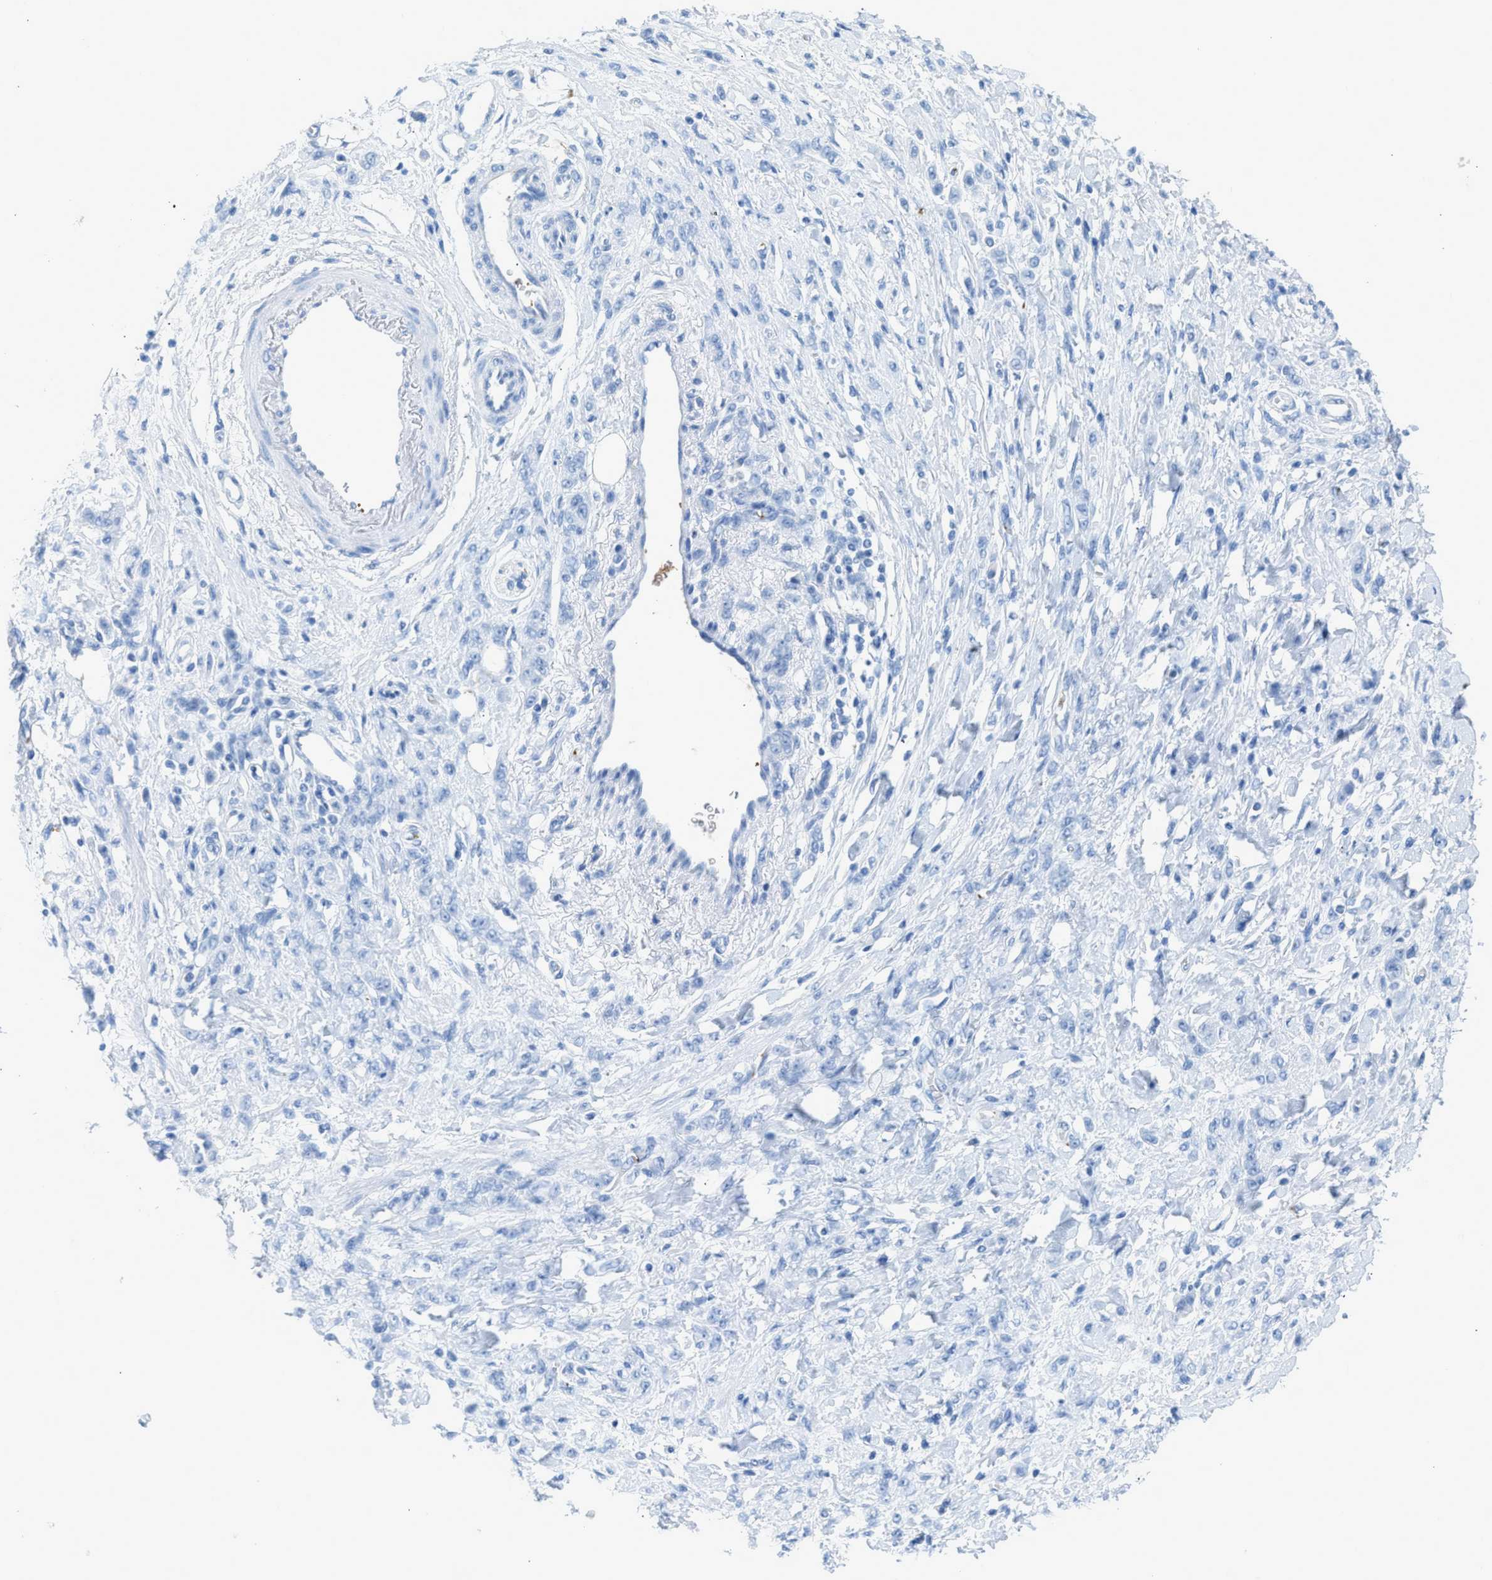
{"staining": {"intensity": "negative", "quantity": "none", "location": "none"}, "tissue": "stomach cancer", "cell_type": "Tumor cells", "image_type": "cancer", "snomed": [{"axis": "morphology", "description": "Normal tissue, NOS"}, {"axis": "morphology", "description": "Adenocarcinoma, NOS"}, {"axis": "topography", "description": "Stomach"}], "caption": "A histopathology image of stomach cancer (adenocarcinoma) stained for a protein shows no brown staining in tumor cells.", "gene": "FAIM2", "patient": {"sex": "male", "age": 82}}